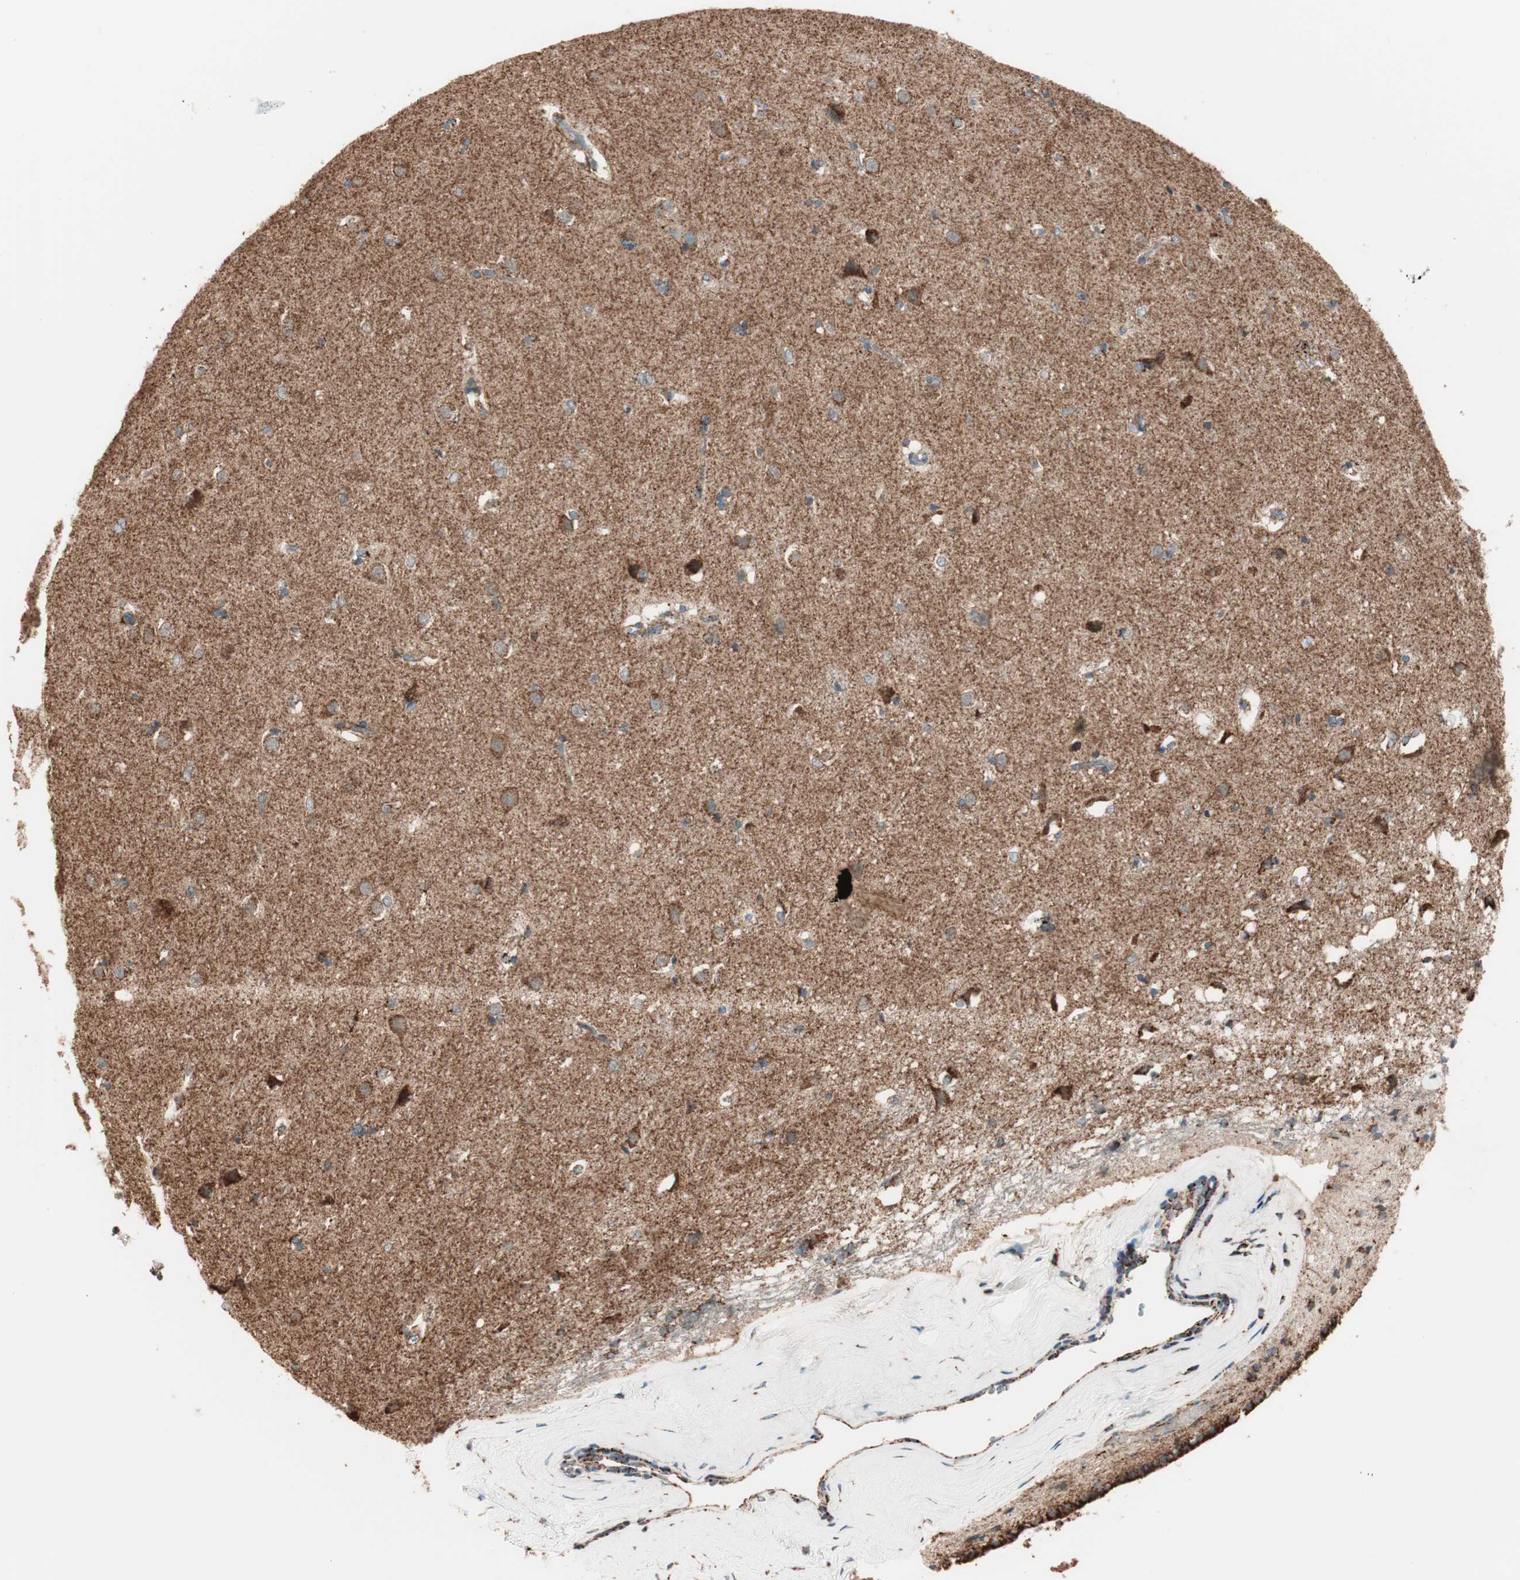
{"staining": {"intensity": "strong", "quantity": "25%-75%", "location": "cytoplasmic/membranous"}, "tissue": "caudate", "cell_type": "Glial cells", "image_type": "normal", "snomed": [{"axis": "morphology", "description": "Normal tissue, NOS"}, {"axis": "topography", "description": "Lateral ventricle wall"}], "caption": "Caudate stained for a protein demonstrates strong cytoplasmic/membranous positivity in glial cells. The staining was performed using DAB (3,3'-diaminobenzidine) to visualize the protein expression in brown, while the nuclei were stained in blue with hematoxylin (Magnification: 20x).", "gene": "TOMM22", "patient": {"sex": "female", "age": 19}}